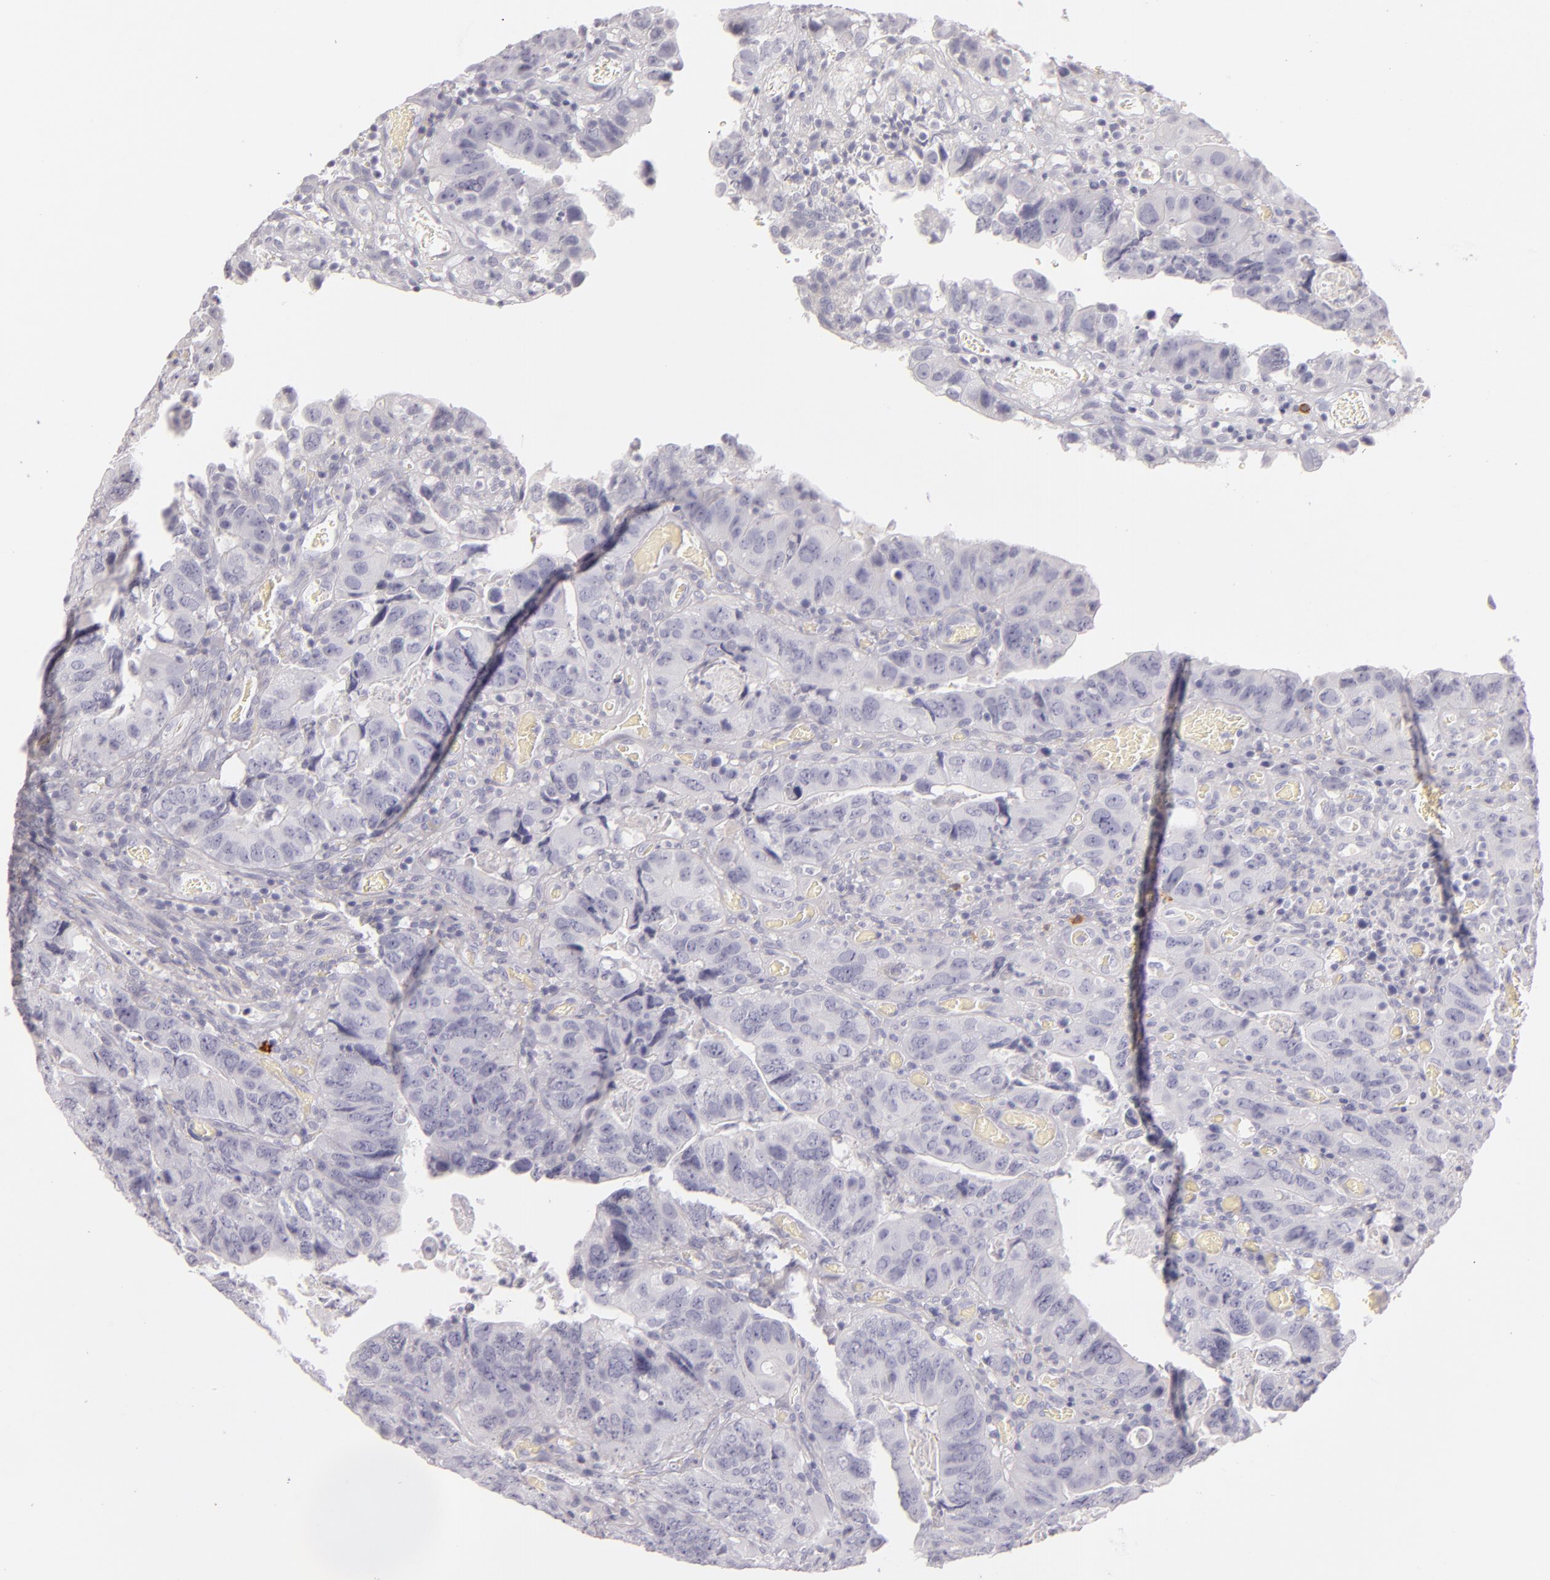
{"staining": {"intensity": "negative", "quantity": "none", "location": "none"}, "tissue": "colorectal cancer", "cell_type": "Tumor cells", "image_type": "cancer", "snomed": [{"axis": "morphology", "description": "Adenocarcinoma, NOS"}, {"axis": "topography", "description": "Rectum"}], "caption": "IHC of colorectal cancer demonstrates no staining in tumor cells. Nuclei are stained in blue.", "gene": "TPSD1", "patient": {"sex": "female", "age": 82}}